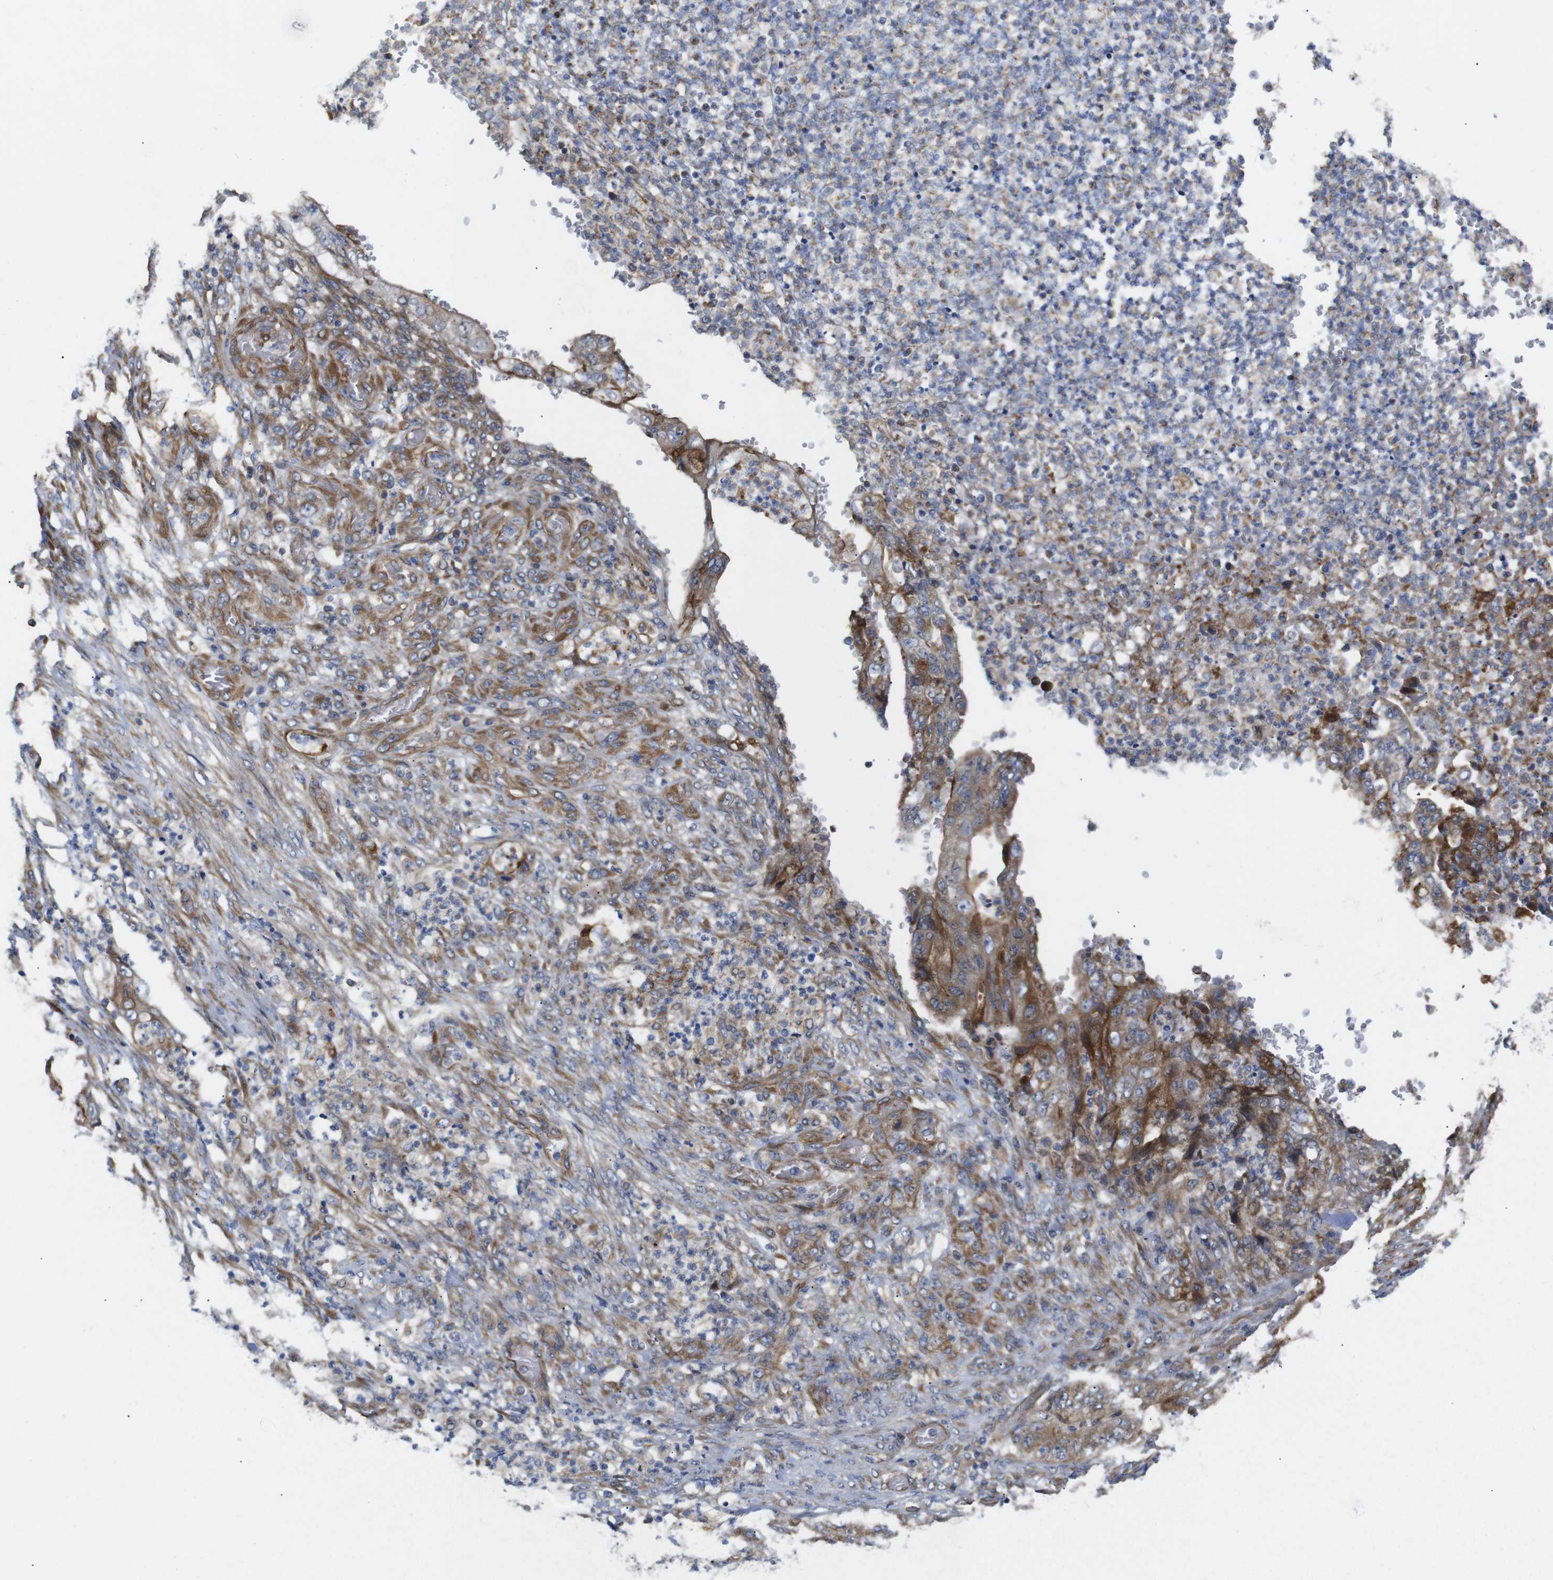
{"staining": {"intensity": "moderate", "quantity": ">75%", "location": "cytoplasmic/membranous"}, "tissue": "stomach cancer", "cell_type": "Tumor cells", "image_type": "cancer", "snomed": [{"axis": "morphology", "description": "Adenocarcinoma, NOS"}, {"axis": "topography", "description": "Stomach"}], "caption": "An IHC photomicrograph of neoplastic tissue is shown. Protein staining in brown shows moderate cytoplasmic/membranous positivity in stomach cancer within tumor cells.", "gene": "POMK", "patient": {"sex": "female", "age": 73}}